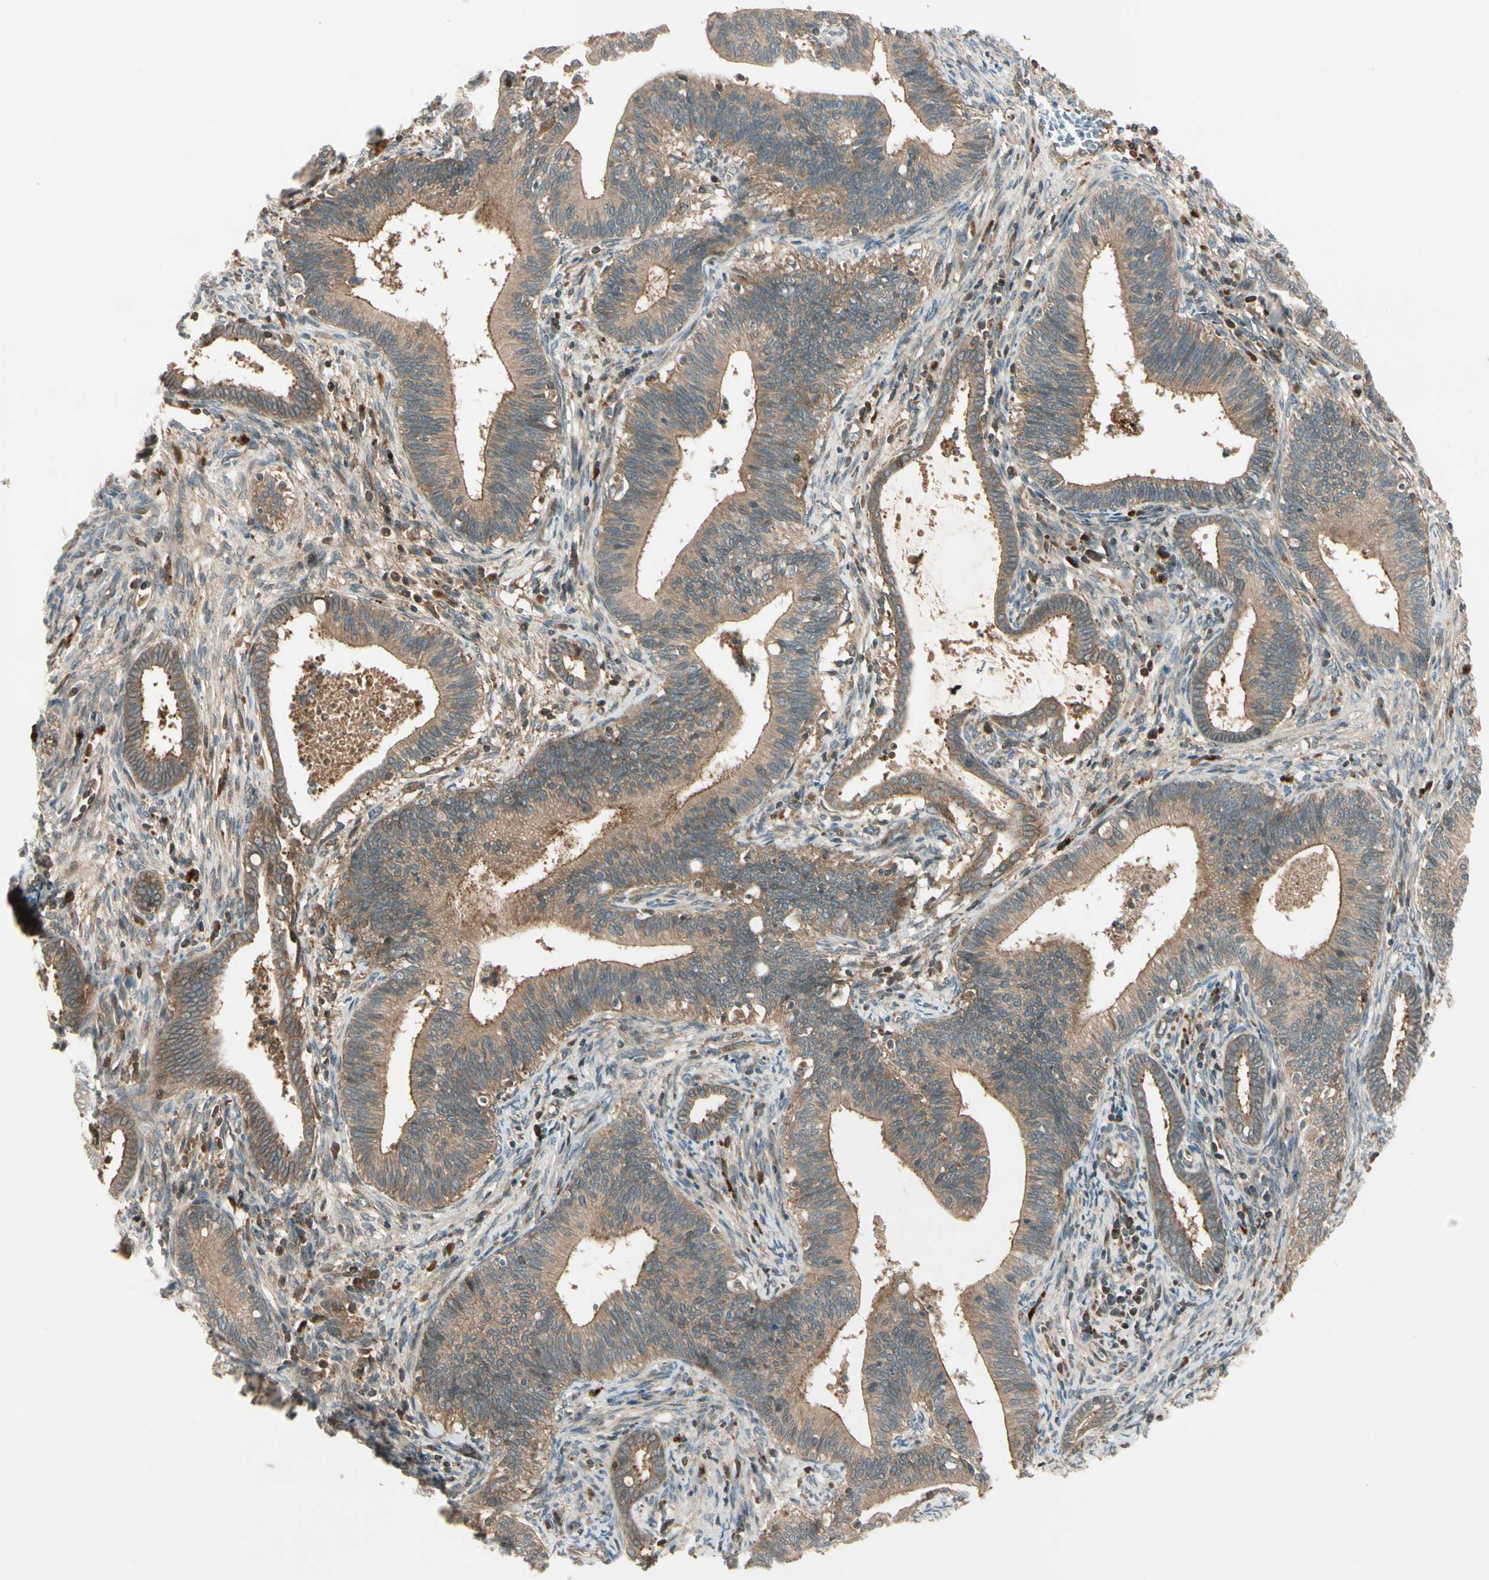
{"staining": {"intensity": "moderate", "quantity": ">75%", "location": "cytoplasmic/membranous"}, "tissue": "cervical cancer", "cell_type": "Tumor cells", "image_type": "cancer", "snomed": [{"axis": "morphology", "description": "Adenocarcinoma, NOS"}, {"axis": "topography", "description": "Cervix"}], "caption": "Immunohistochemical staining of cervical adenocarcinoma shows medium levels of moderate cytoplasmic/membranous protein expression in approximately >75% of tumor cells.", "gene": "ACVR1C", "patient": {"sex": "female", "age": 44}}